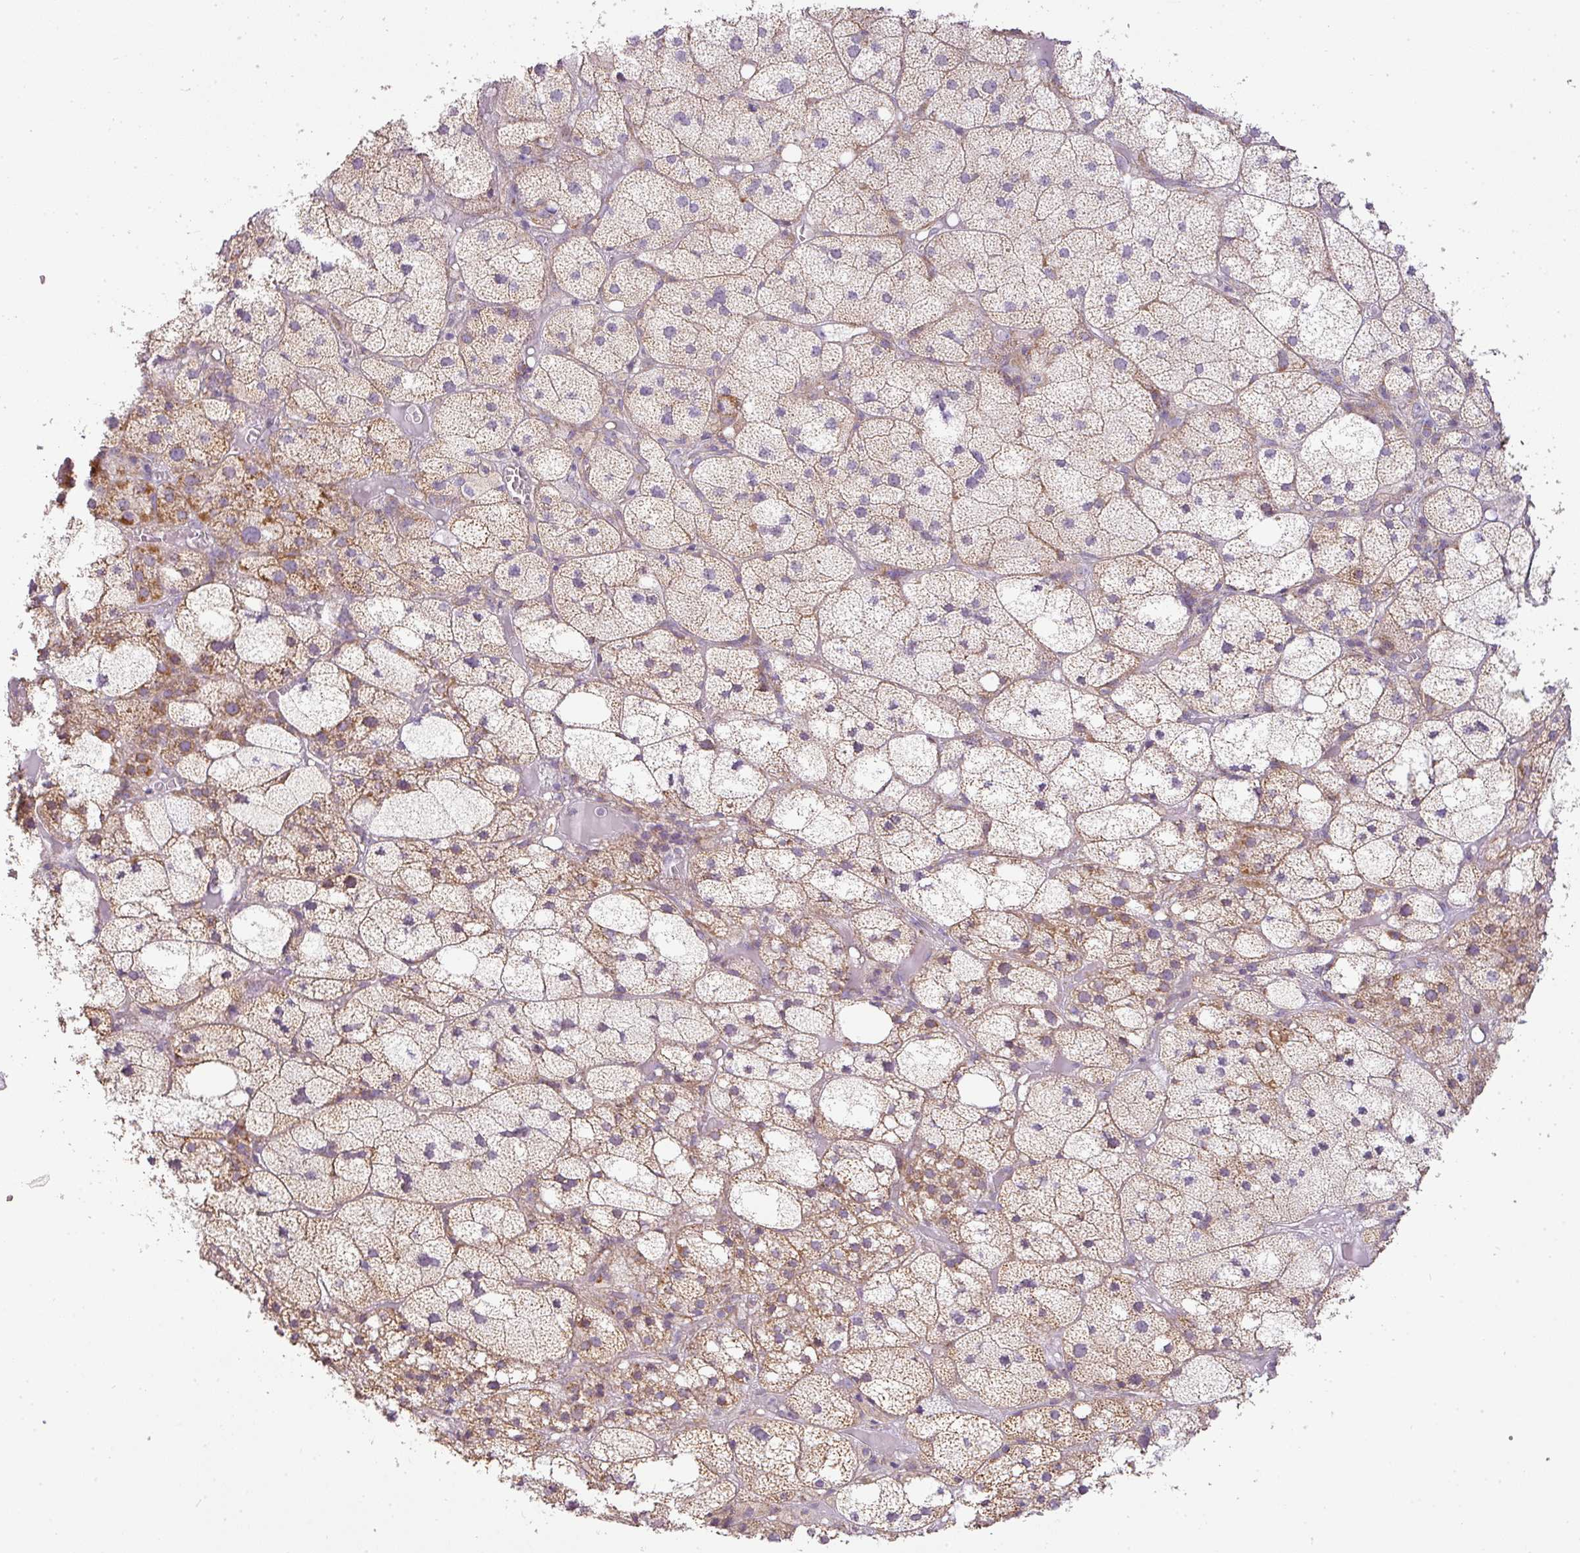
{"staining": {"intensity": "moderate", "quantity": "25%-75%", "location": "cytoplasmic/membranous"}, "tissue": "adrenal gland", "cell_type": "Glandular cells", "image_type": "normal", "snomed": [{"axis": "morphology", "description": "Normal tissue, NOS"}, {"axis": "topography", "description": "Adrenal gland"}], "caption": "Human adrenal gland stained with a protein marker reveals moderate staining in glandular cells.", "gene": "ZNF211", "patient": {"sex": "female", "age": 61}}